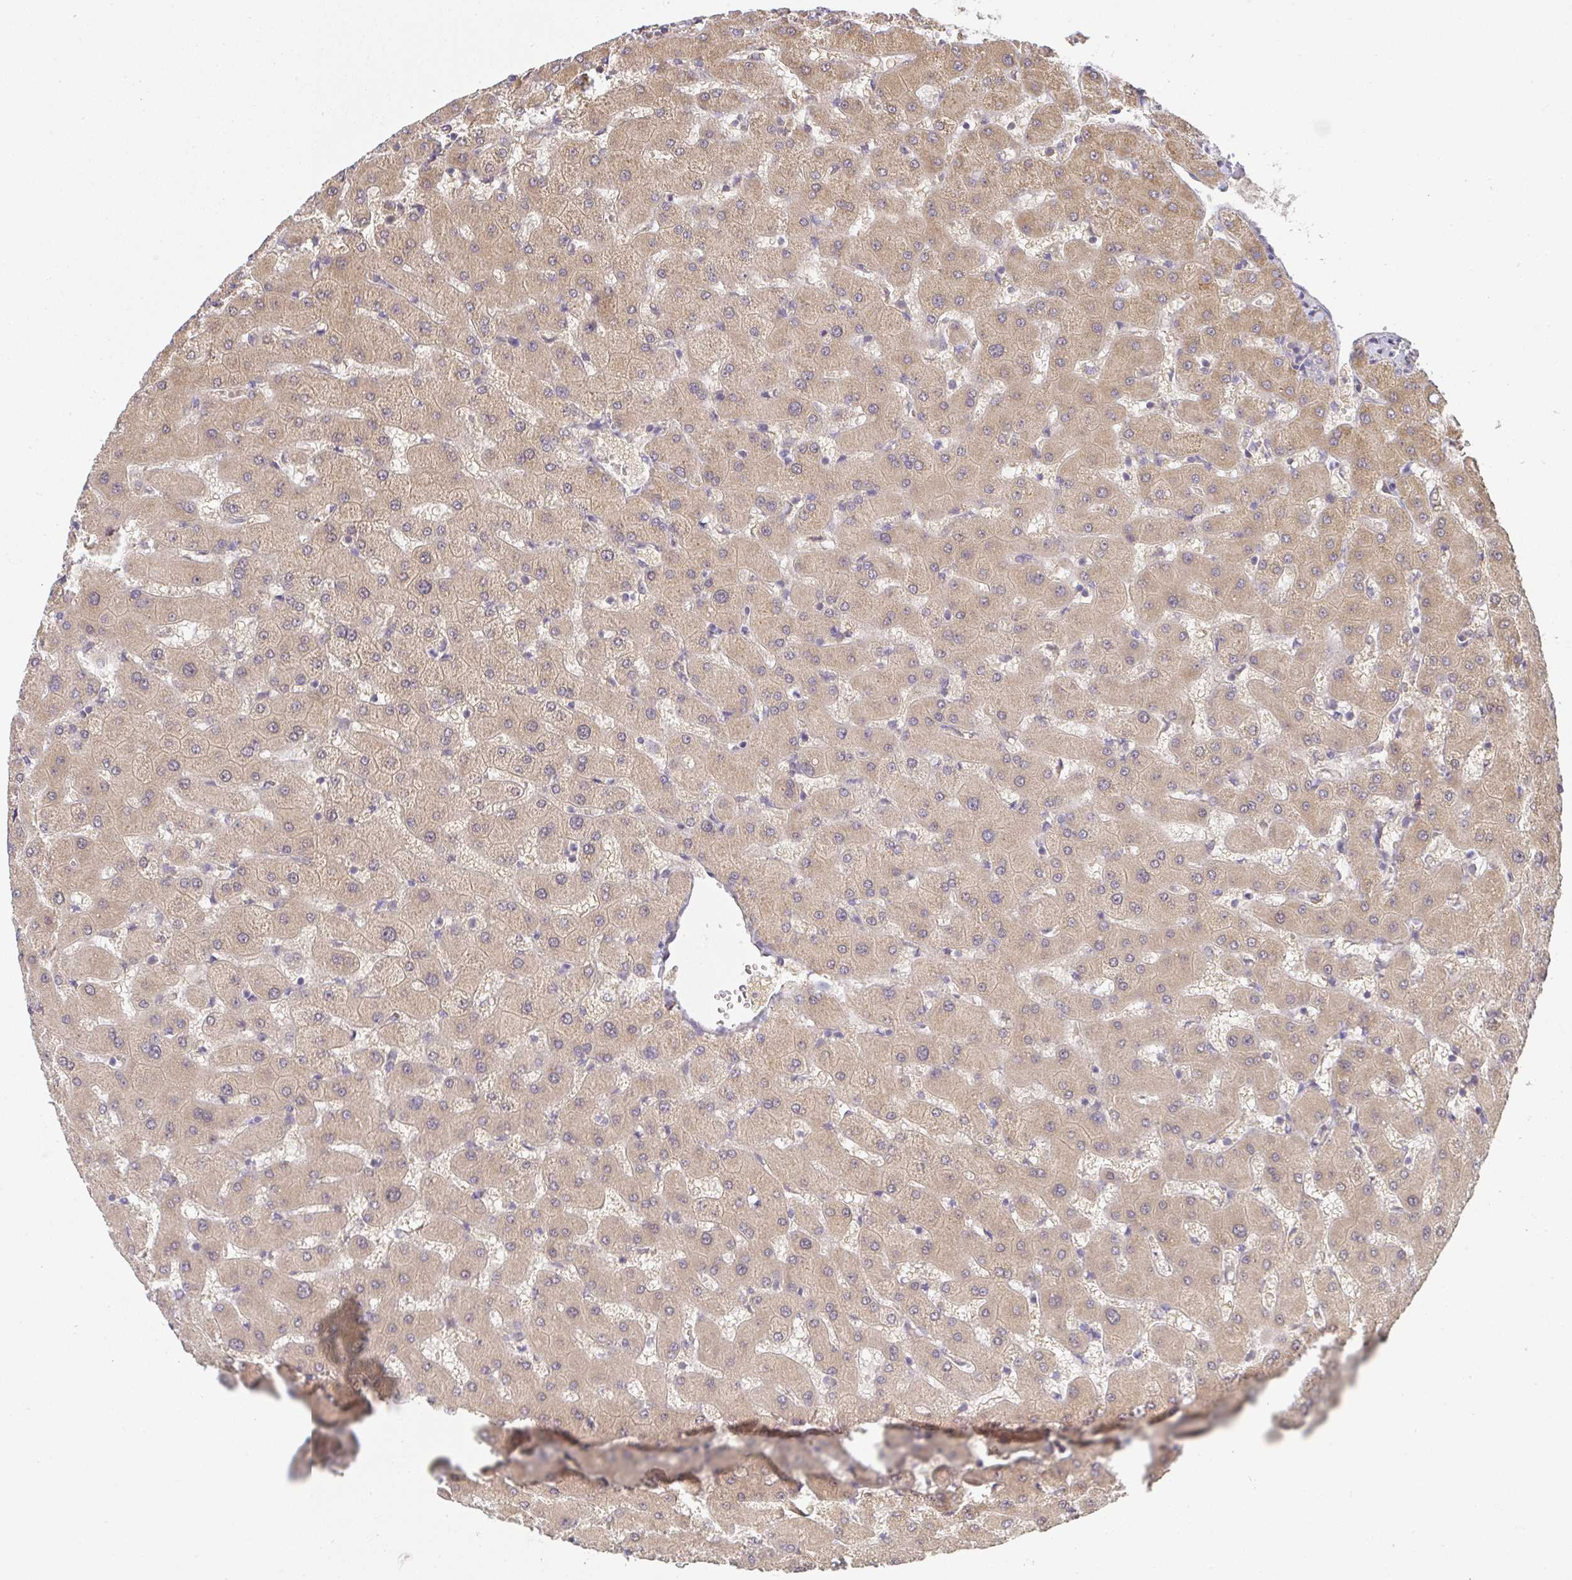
{"staining": {"intensity": "negative", "quantity": "none", "location": "none"}, "tissue": "liver", "cell_type": "Cholangiocytes", "image_type": "normal", "snomed": [{"axis": "morphology", "description": "Normal tissue, NOS"}, {"axis": "topography", "description": "Liver"}], "caption": "Cholangiocytes show no significant protein positivity in normal liver. (DAB IHC, high magnification).", "gene": "SLC35B3", "patient": {"sex": "female", "age": 63}}